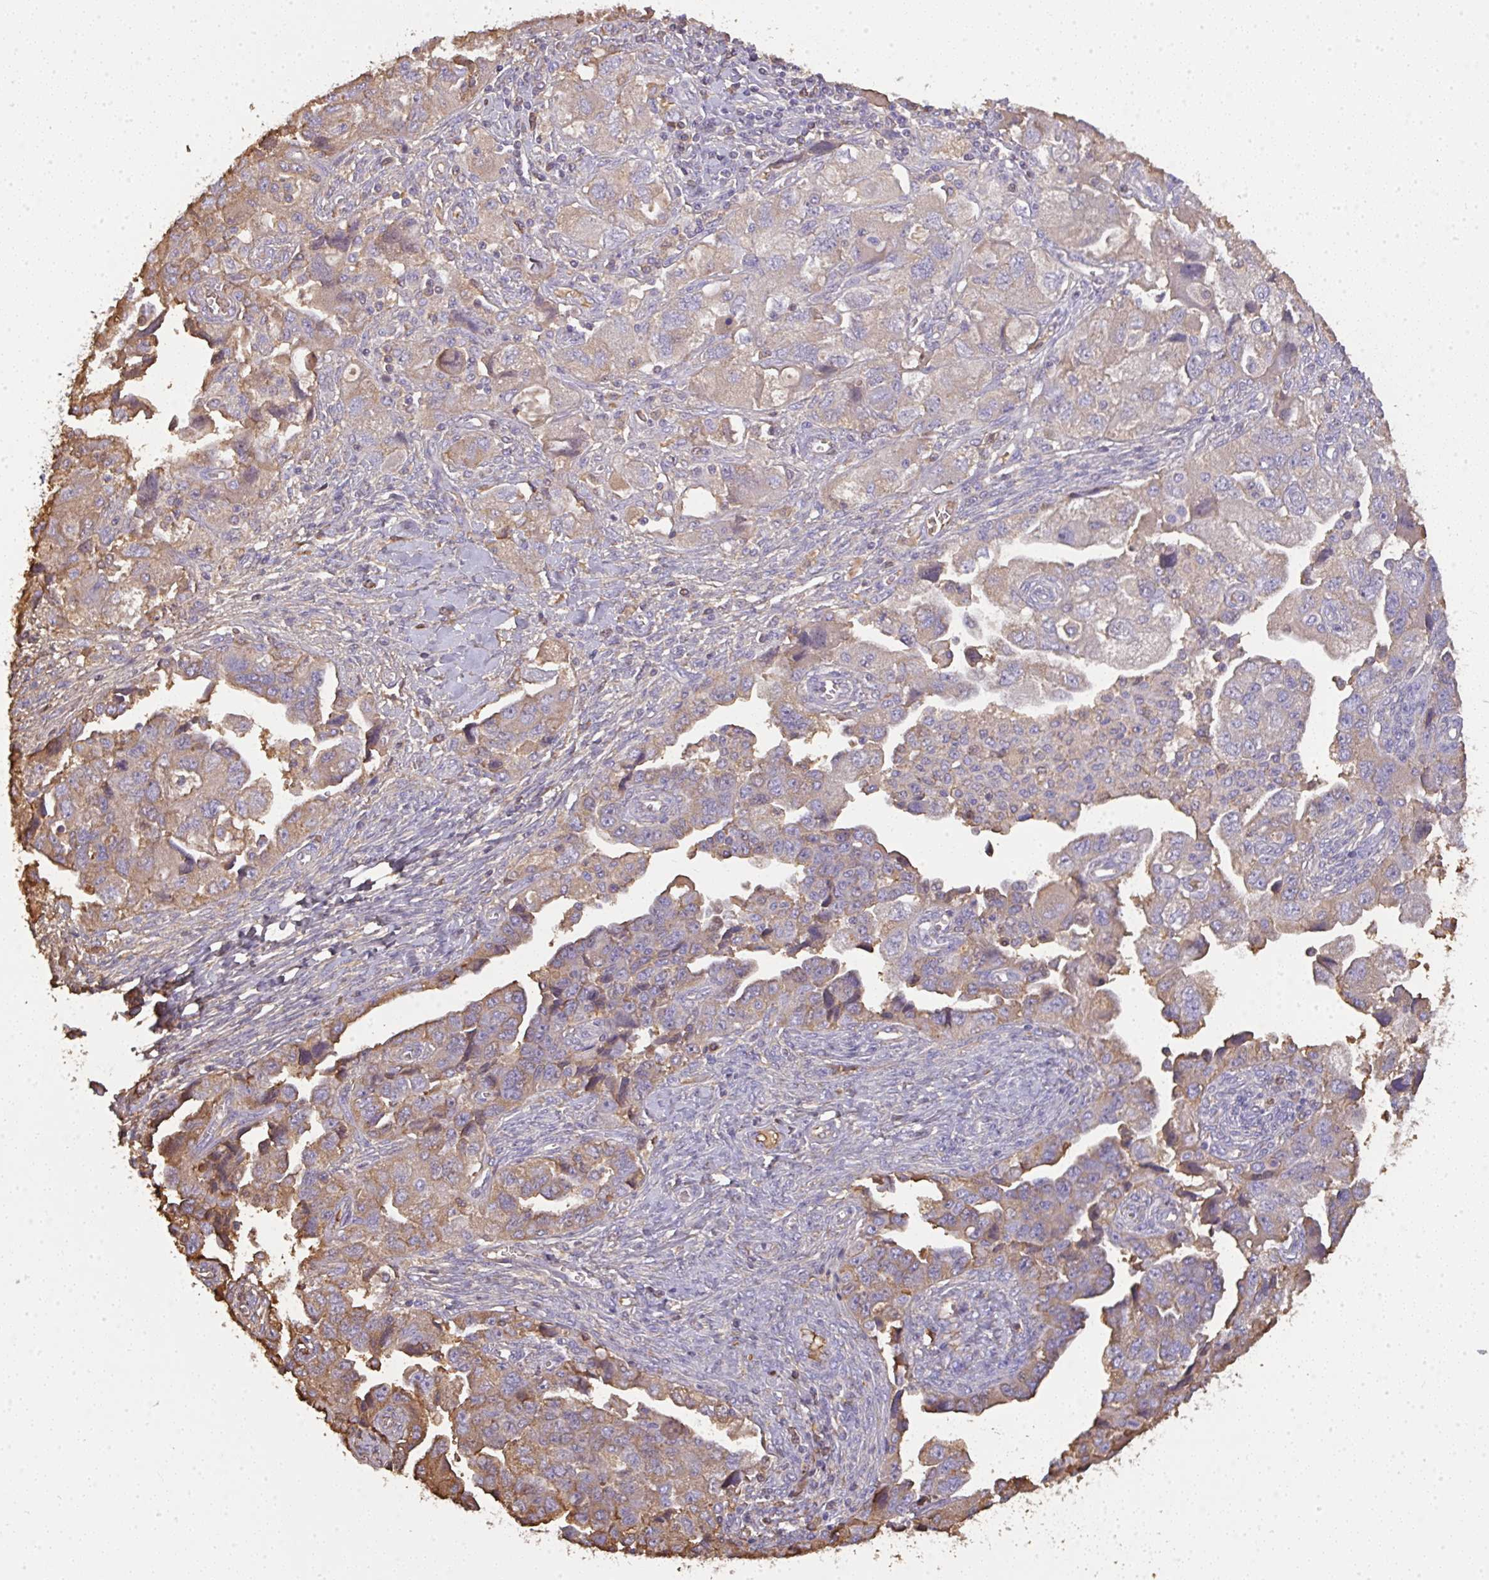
{"staining": {"intensity": "moderate", "quantity": "25%-75%", "location": "cytoplasmic/membranous"}, "tissue": "ovarian cancer", "cell_type": "Tumor cells", "image_type": "cancer", "snomed": [{"axis": "morphology", "description": "Carcinoma, NOS"}, {"axis": "morphology", "description": "Cystadenocarcinoma, serous, NOS"}, {"axis": "topography", "description": "Ovary"}], "caption": "Protein expression by immunohistochemistry exhibits moderate cytoplasmic/membranous expression in approximately 25%-75% of tumor cells in ovarian cancer.", "gene": "SMYD5", "patient": {"sex": "female", "age": 69}}